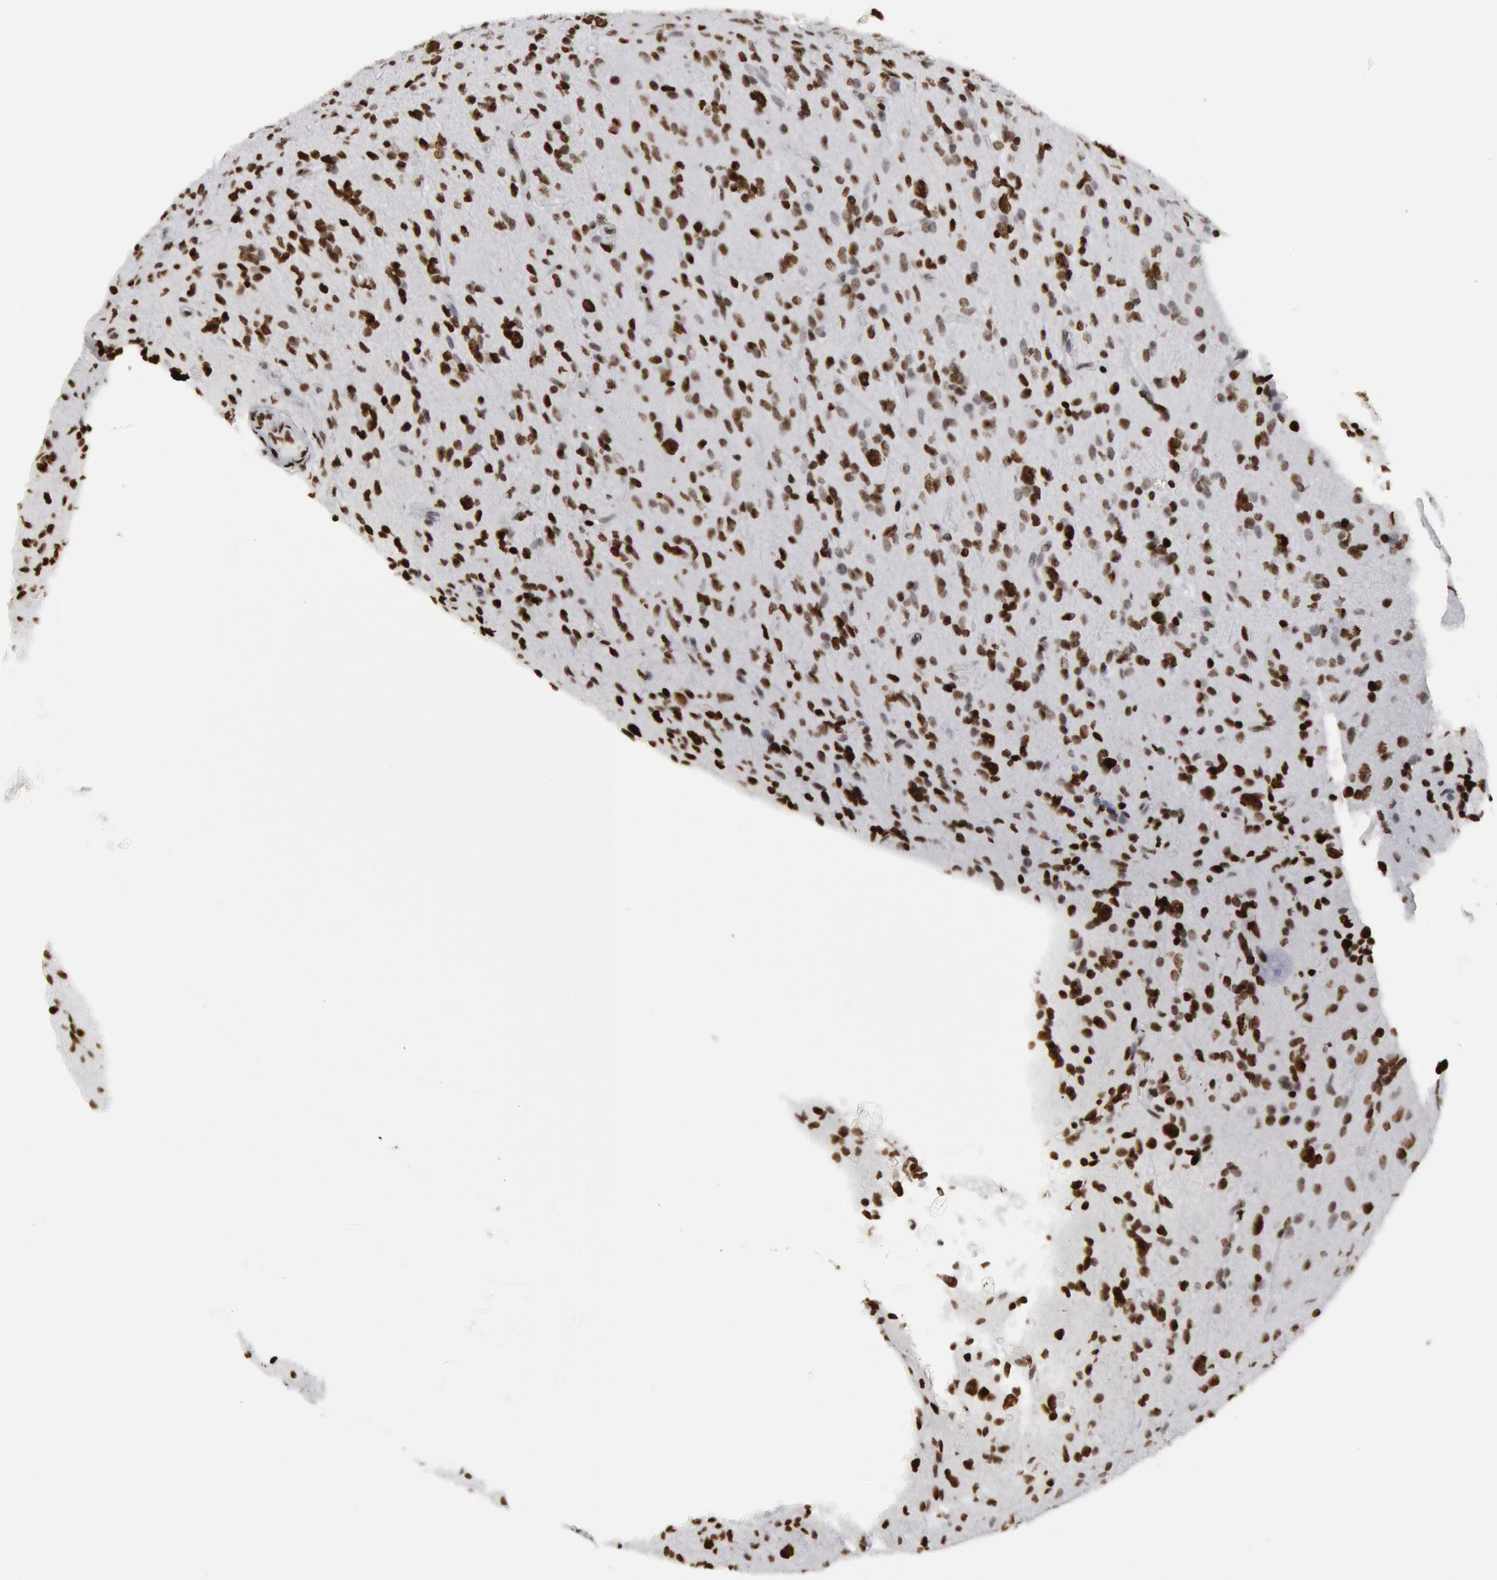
{"staining": {"intensity": "weak", "quantity": "25%-75%", "location": "nuclear"}, "tissue": "glioma", "cell_type": "Tumor cells", "image_type": "cancer", "snomed": [{"axis": "morphology", "description": "Glioma, malignant, Low grade"}, {"axis": "topography", "description": "Brain"}], "caption": "Protein staining of low-grade glioma (malignant) tissue displays weak nuclear staining in approximately 25%-75% of tumor cells.", "gene": "MECP2", "patient": {"sex": "female", "age": 15}}